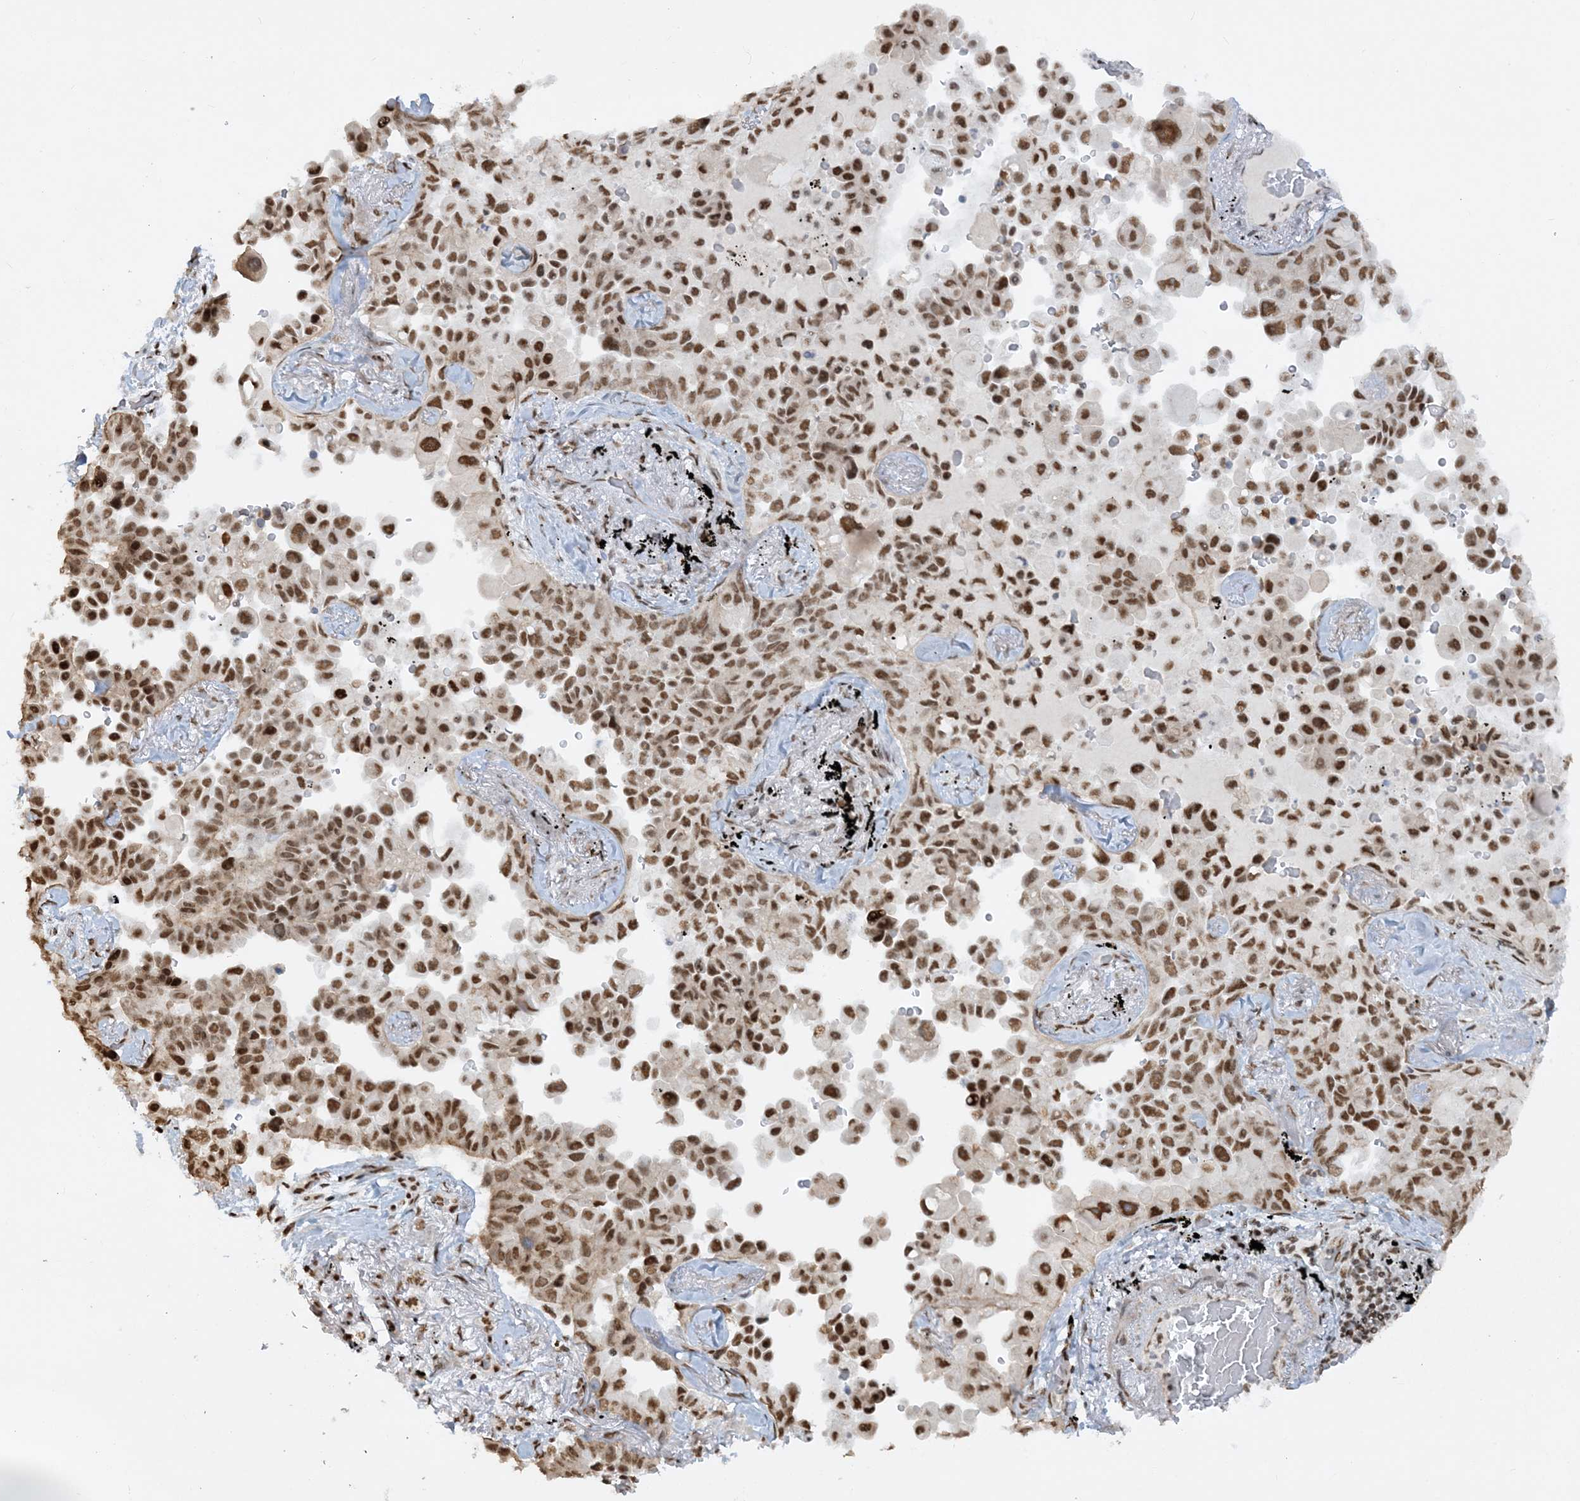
{"staining": {"intensity": "moderate", "quantity": ">75%", "location": "nuclear"}, "tissue": "lung cancer", "cell_type": "Tumor cells", "image_type": "cancer", "snomed": [{"axis": "morphology", "description": "Adenocarcinoma, NOS"}, {"axis": "topography", "description": "Lung"}], "caption": "Immunohistochemical staining of lung cancer (adenocarcinoma) shows medium levels of moderate nuclear protein staining in approximately >75% of tumor cells.", "gene": "DELE1", "patient": {"sex": "female", "age": 67}}